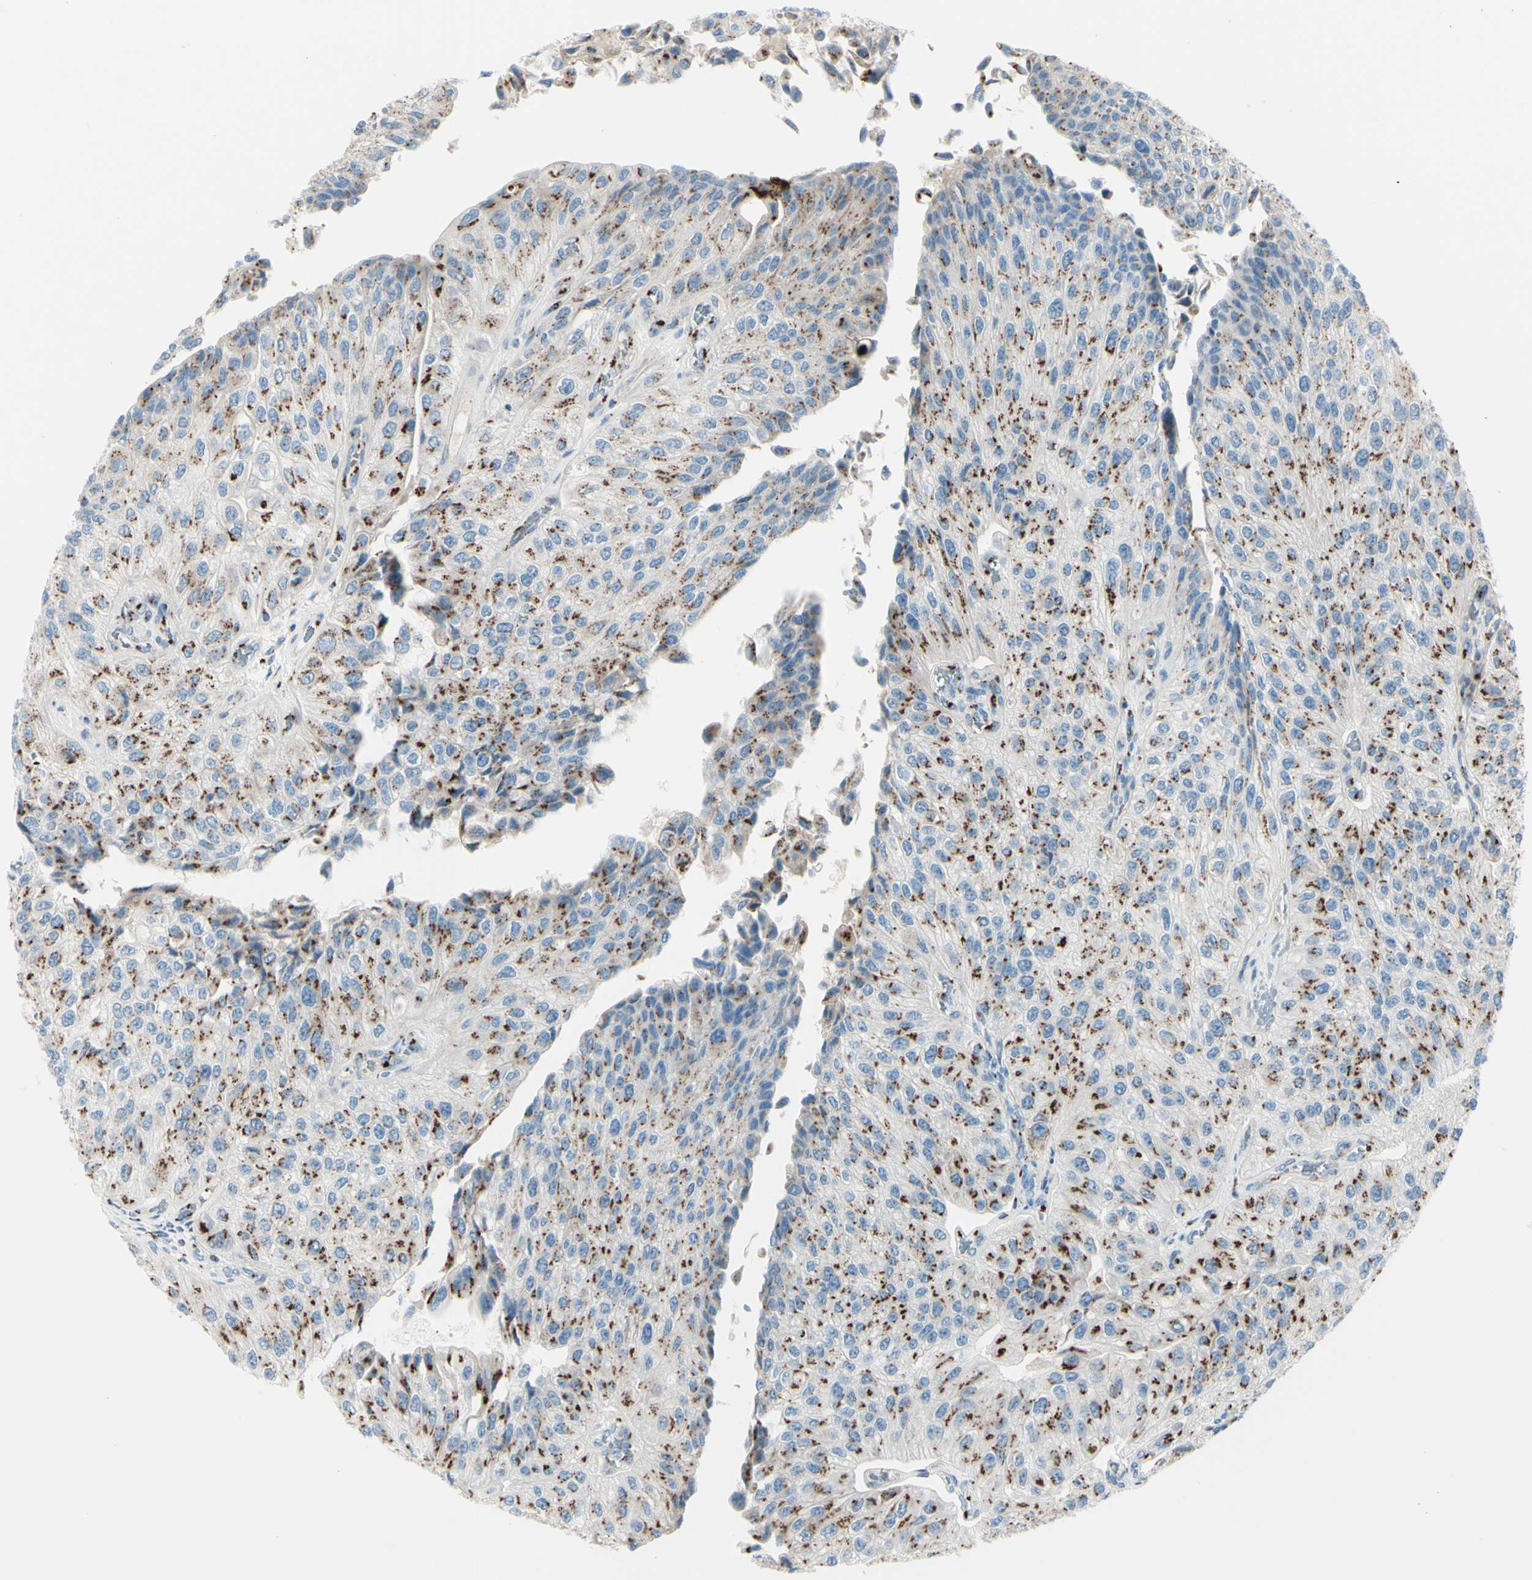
{"staining": {"intensity": "strong", "quantity": ">75%", "location": "cytoplasmic/membranous"}, "tissue": "urothelial cancer", "cell_type": "Tumor cells", "image_type": "cancer", "snomed": [{"axis": "morphology", "description": "Urothelial carcinoma, High grade"}, {"axis": "topography", "description": "Kidney"}, {"axis": "topography", "description": "Urinary bladder"}], "caption": "The histopathology image shows a brown stain indicating the presence of a protein in the cytoplasmic/membranous of tumor cells in urothelial carcinoma (high-grade).", "gene": "B4GALT1", "patient": {"sex": "male", "age": 77}}